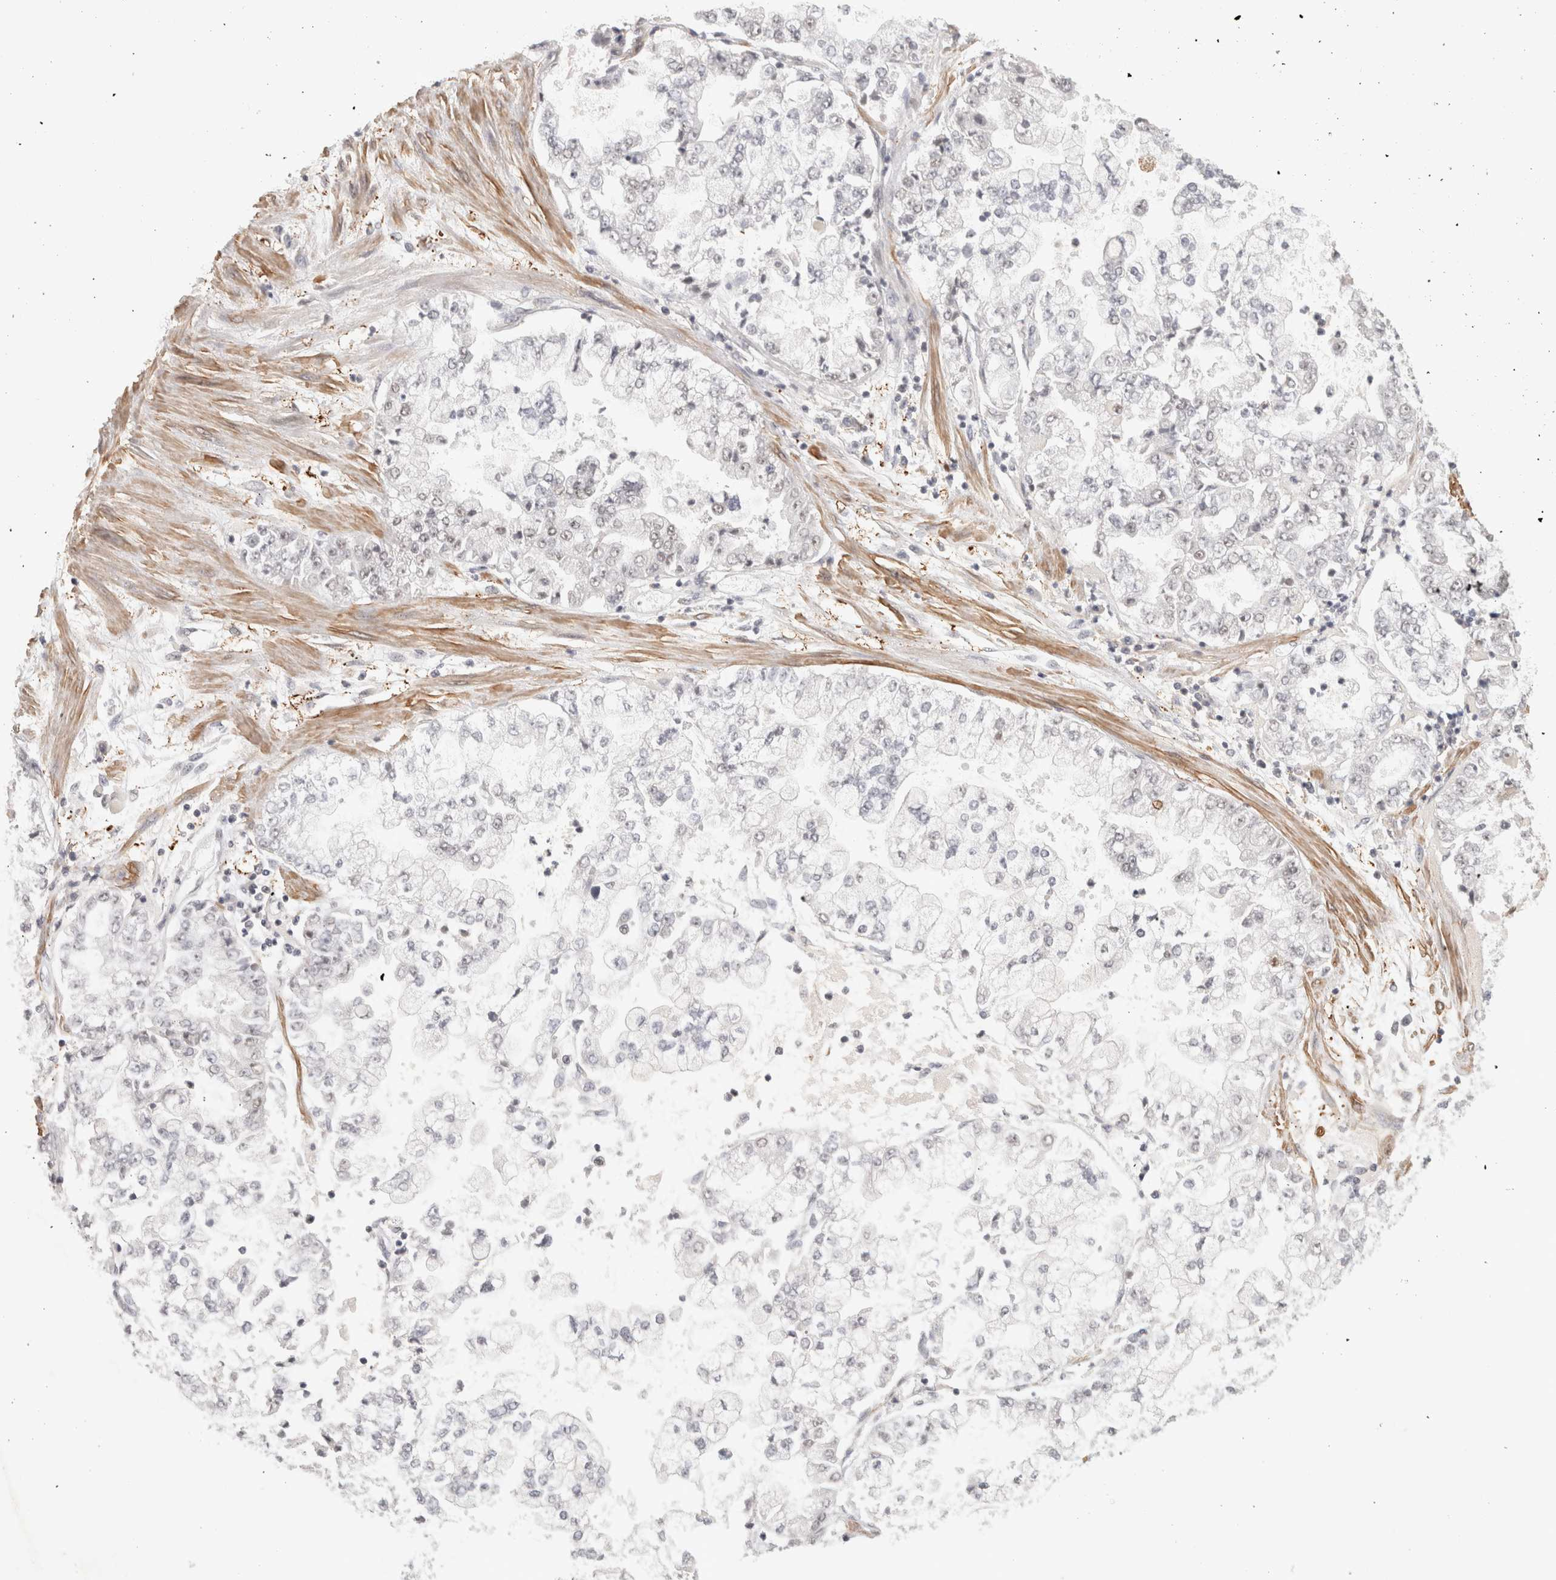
{"staining": {"intensity": "negative", "quantity": "none", "location": "none"}, "tissue": "stomach cancer", "cell_type": "Tumor cells", "image_type": "cancer", "snomed": [{"axis": "morphology", "description": "Adenocarcinoma, NOS"}, {"axis": "topography", "description": "Stomach"}], "caption": "Immunohistochemistry (IHC) photomicrograph of human stomach cancer stained for a protein (brown), which exhibits no positivity in tumor cells. (Stains: DAB immunohistochemistry with hematoxylin counter stain, Microscopy: brightfield microscopy at high magnification).", "gene": "ZNF830", "patient": {"sex": "male", "age": 76}}